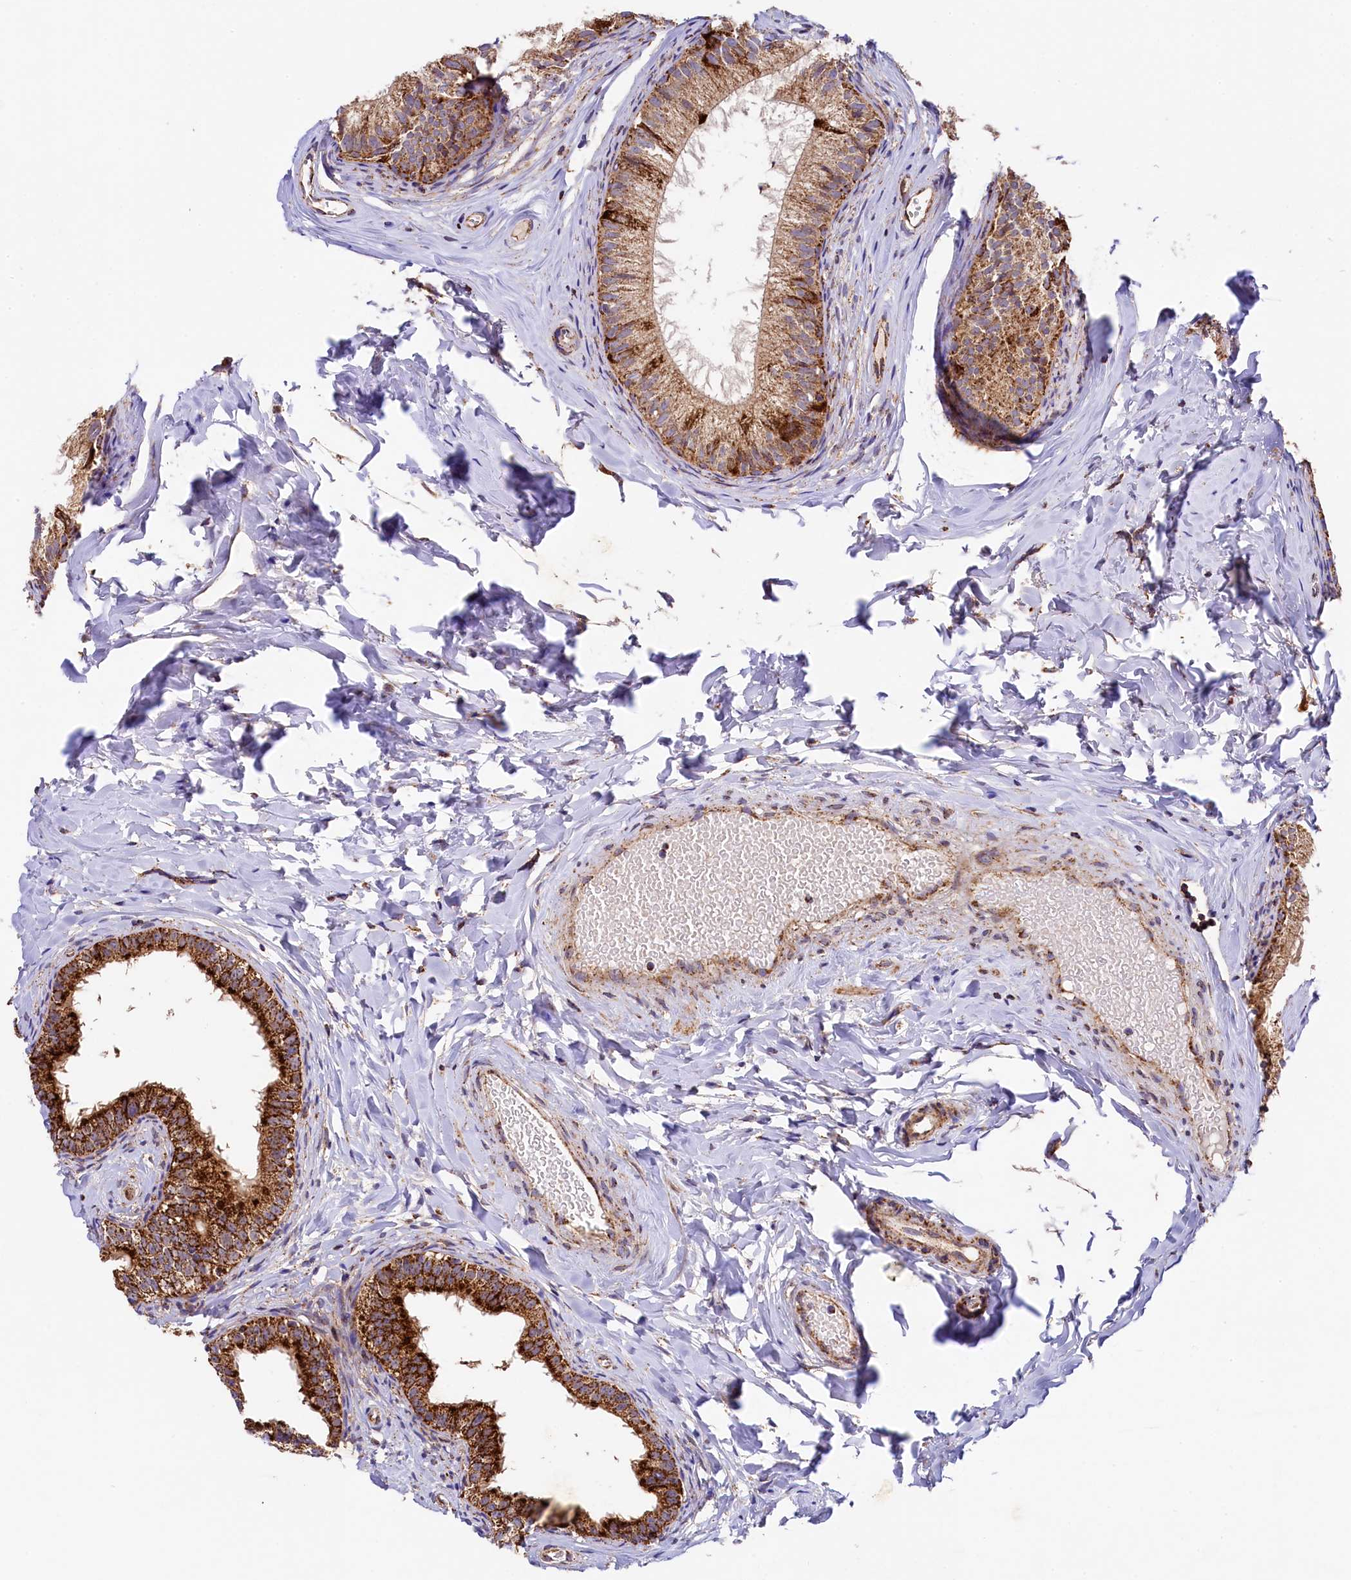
{"staining": {"intensity": "strong", "quantity": ">75%", "location": "cytoplasmic/membranous"}, "tissue": "epididymis", "cell_type": "Glandular cells", "image_type": "normal", "snomed": [{"axis": "morphology", "description": "Normal tissue, NOS"}, {"axis": "topography", "description": "Epididymis"}], "caption": "A histopathology image showing strong cytoplasmic/membranous positivity in approximately >75% of glandular cells in normal epididymis, as visualized by brown immunohistochemical staining.", "gene": "CLYBL", "patient": {"sex": "male", "age": 34}}